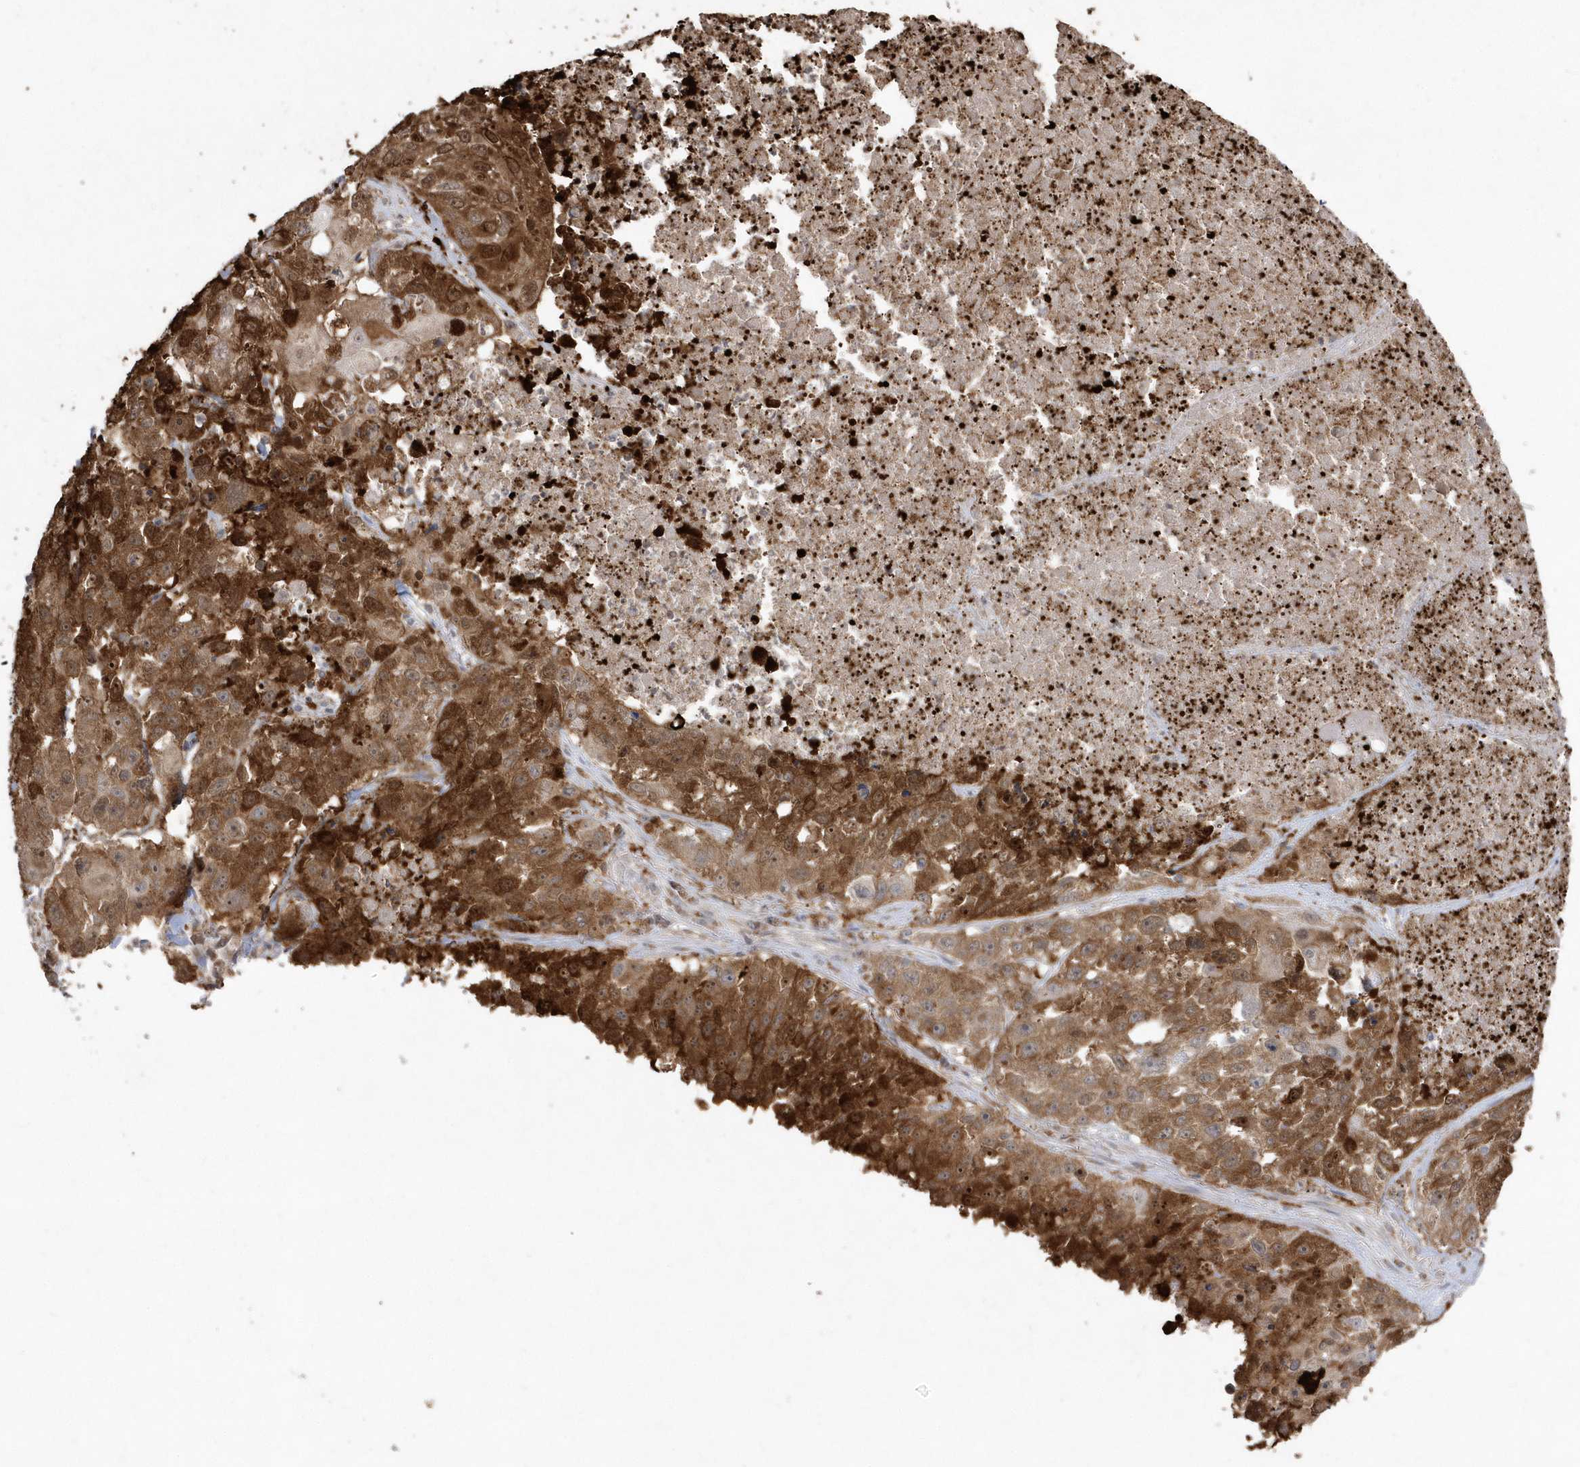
{"staining": {"intensity": "strong", "quantity": ">75%", "location": "cytoplasmic/membranous"}, "tissue": "lung cancer", "cell_type": "Tumor cells", "image_type": "cancer", "snomed": [{"axis": "morphology", "description": "Squamous cell carcinoma, NOS"}, {"axis": "topography", "description": "Lung"}], "caption": "IHC photomicrograph of neoplastic tissue: human squamous cell carcinoma (lung) stained using immunohistochemistry demonstrates high levels of strong protein expression localized specifically in the cytoplasmic/membranous of tumor cells, appearing as a cytoplasmic/membranous brown color.", "gene": "GEMIN6", "patient": {"sex": "male", "age": 61}}